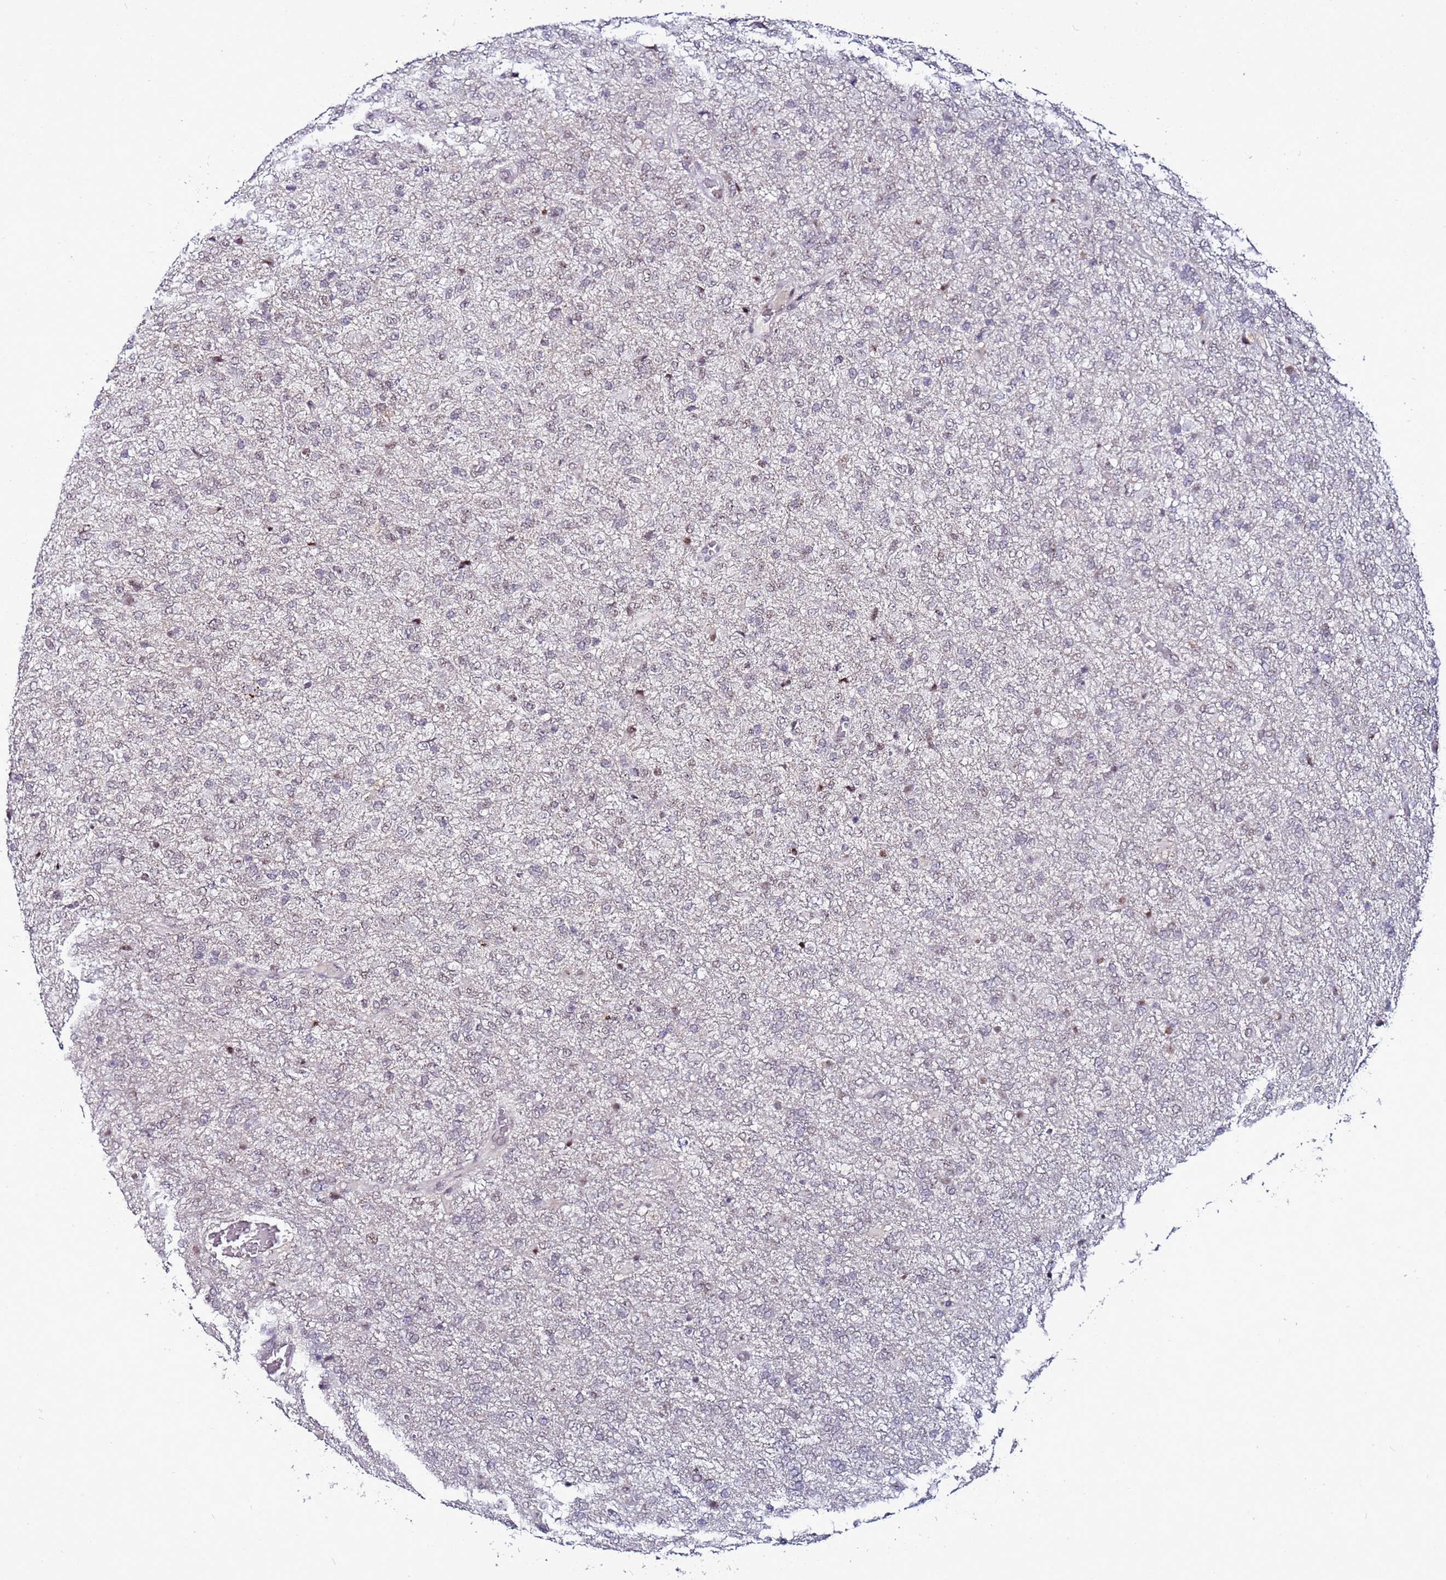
{"staining": {"intensity": "negative", "quantity": "none", "location": "none"}, "tissue": "glioma", "cell_type": "Tumor cells", "image_type": "cancer", "snomed": [{"axis": "morphology", "description": "Glioma, malignant, High grade"}, {"axis": "topography", "description": "Brain"}], "caption": "Immunohistochemistry image of human glioma stained for a protein (brown), which displays no expression in tumor cells.", "gene": "PSMA7", "patient": {"sex": "female", "age": 74}}